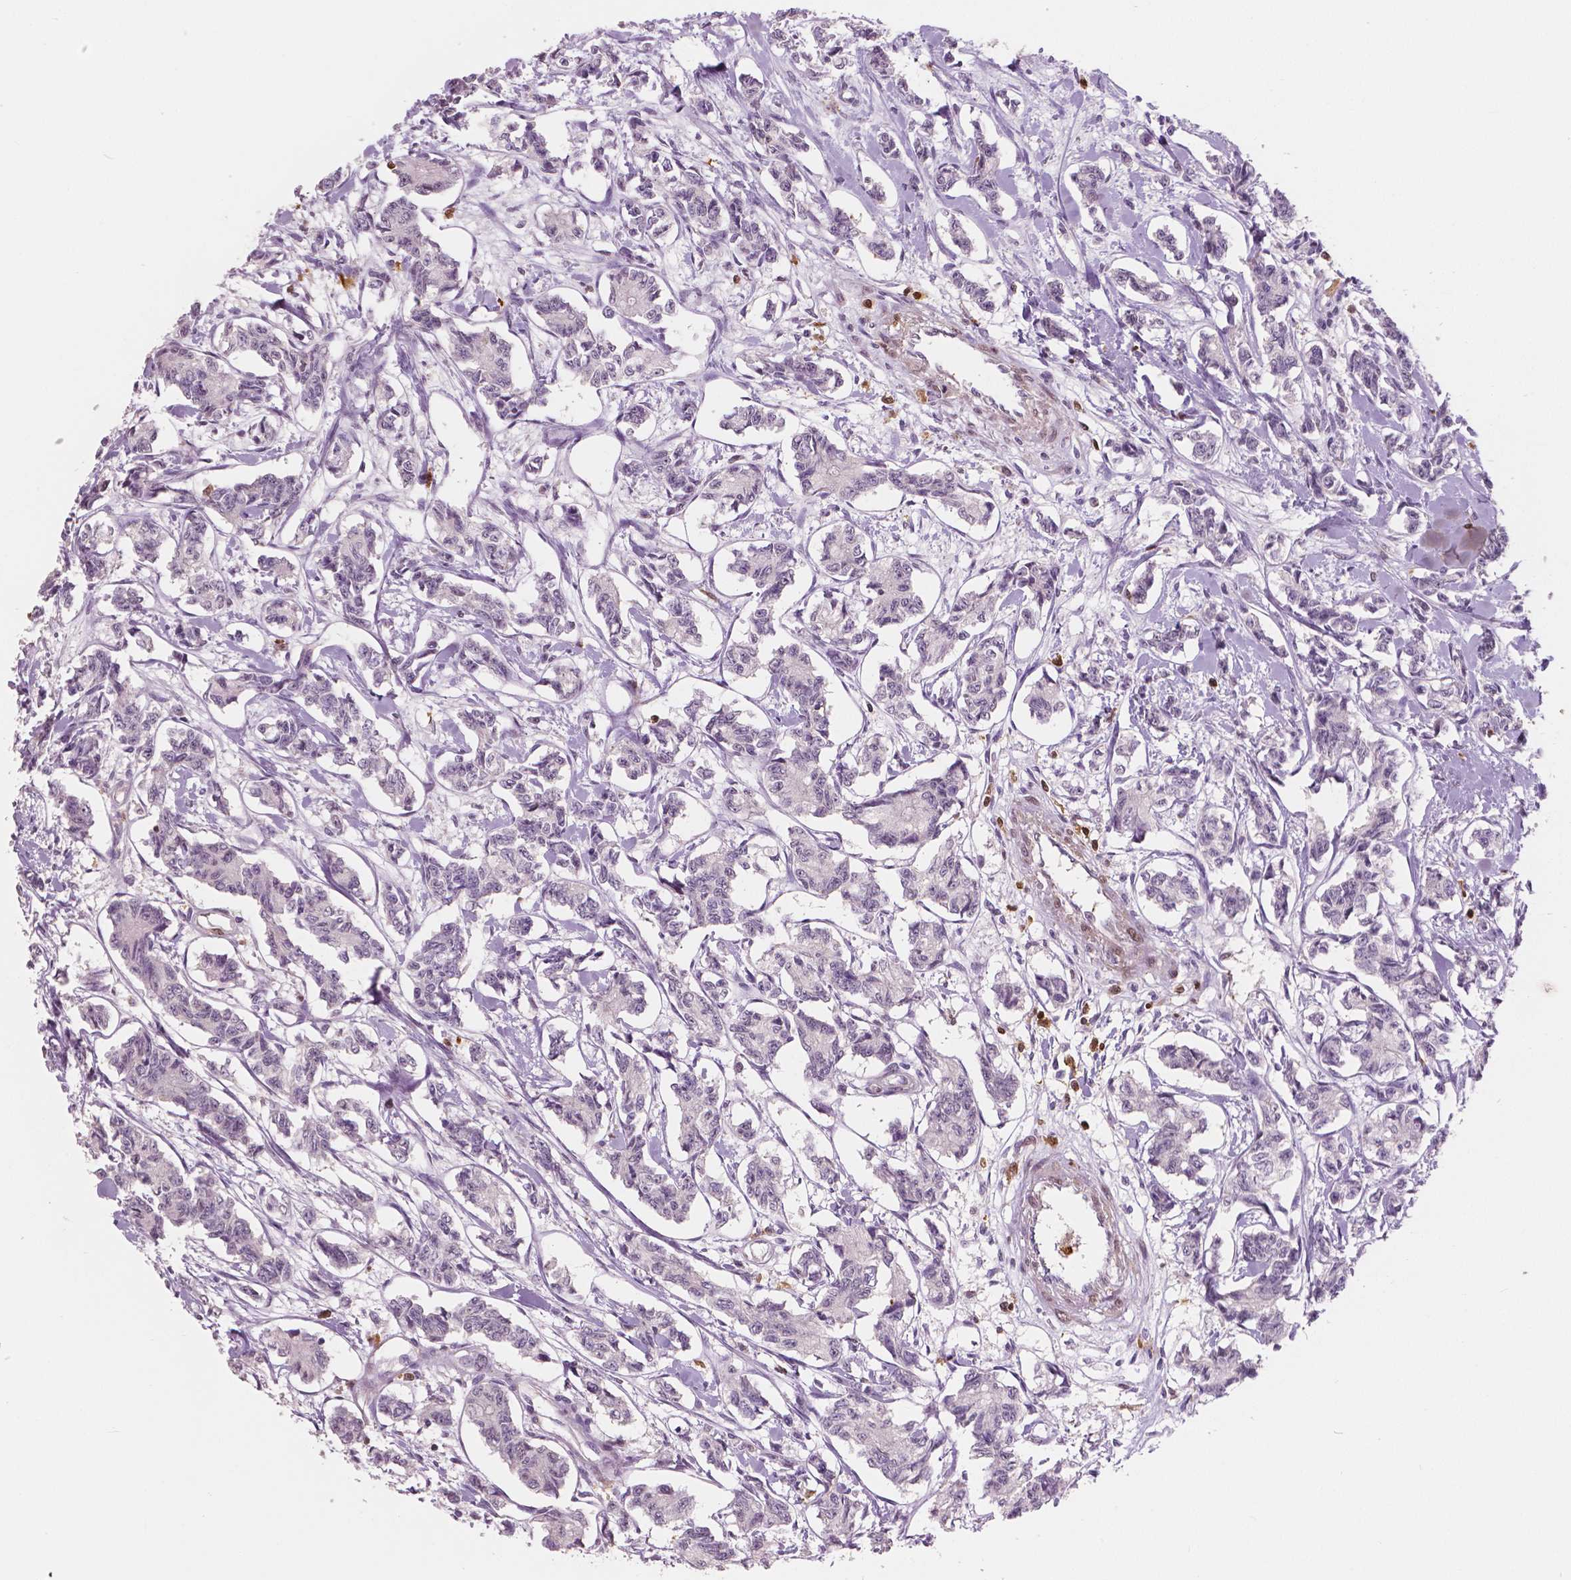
{"staining": {"intensity": "negative", "quantity": "none", "location": "none"}, "tissue": "carcinoid", "cell_type": "Tumor cells", "image_type": "cancer", "snomed": [{"axis": "morphology", "description": "Carcinoid, malignant, NOS"}, {"axis": "topography", "description": "Kidney"}], "caption": "This is an immunohistochemistry (IHC) photomicrograph of human carcinoid. There is no expression in tumor cells.", "gene": "S100A4", "patient": {"sex": "female", "age": 41}}